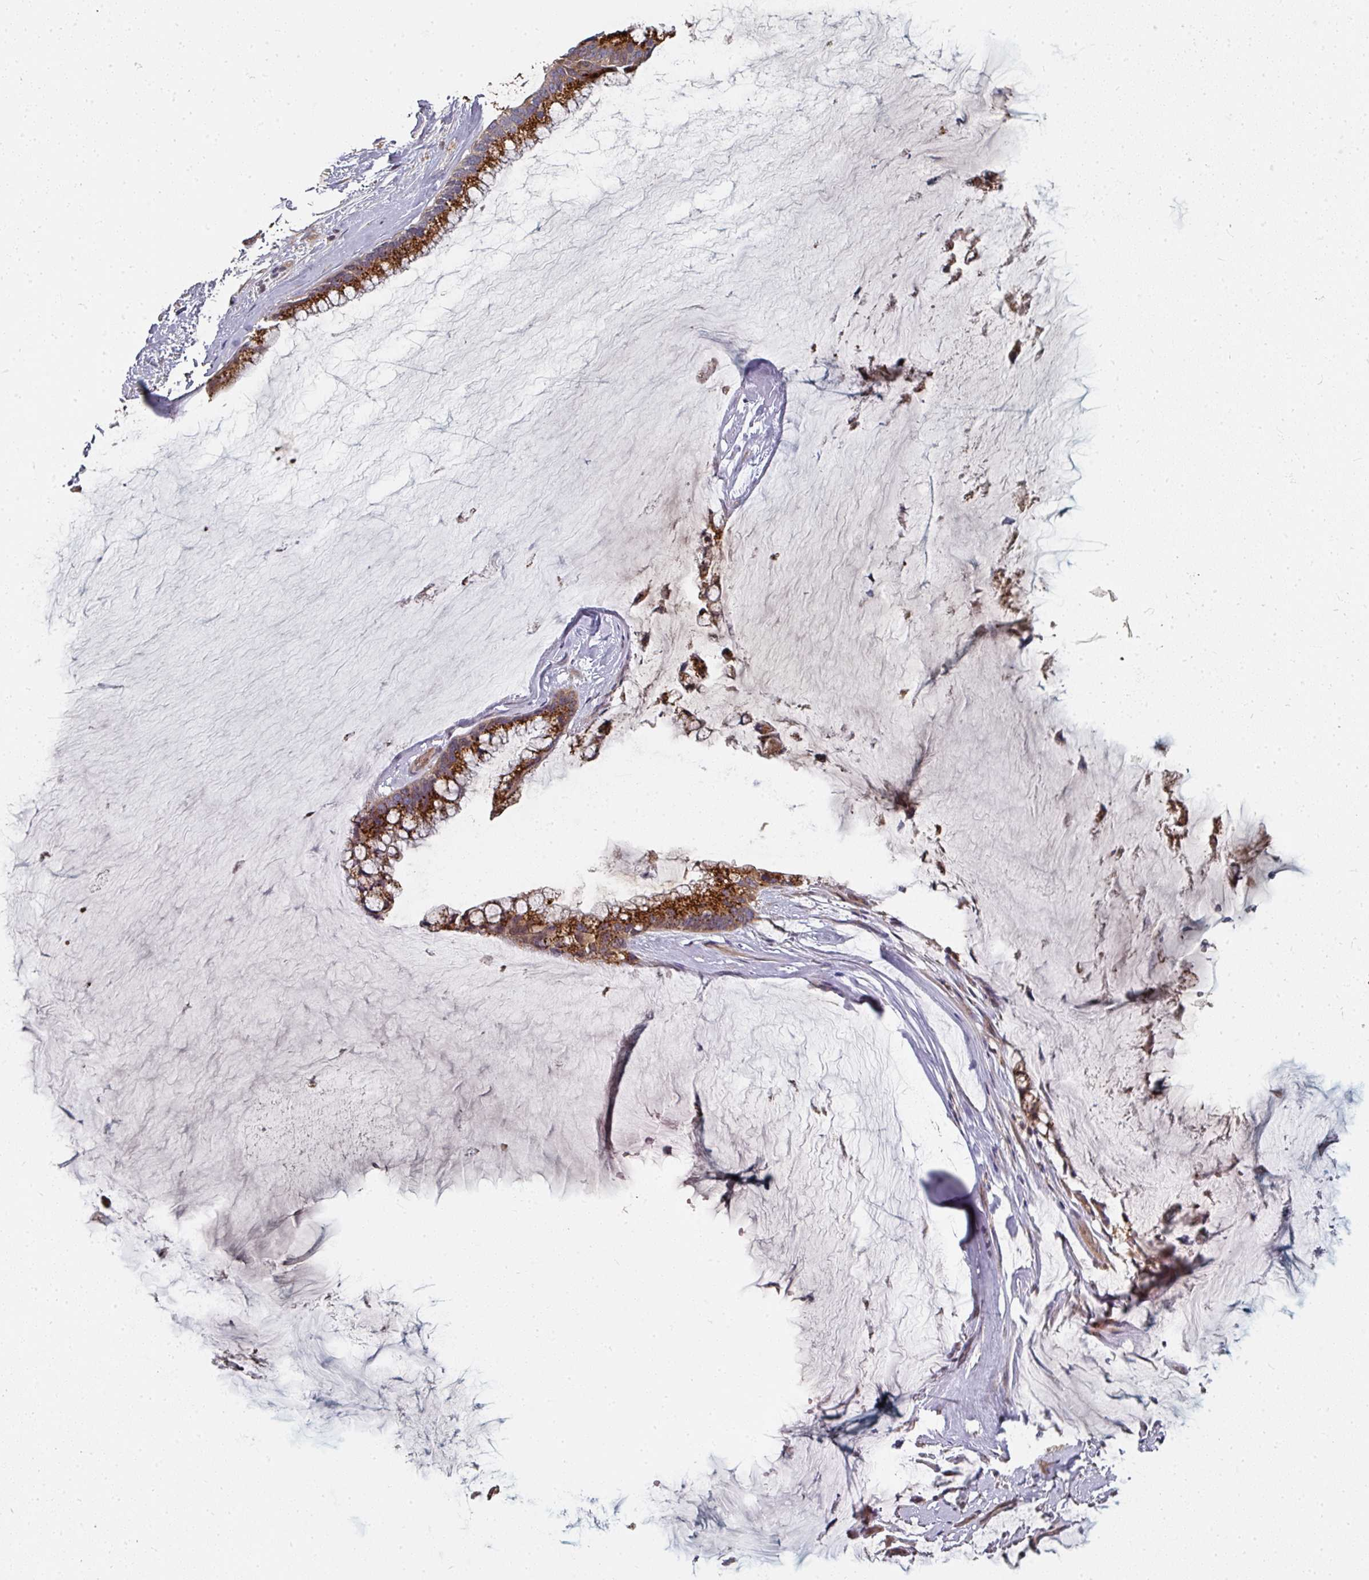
{"staining": {"intensity": "strong", "quantity": ">75%", "location": "cytoplasmic/membranous"}, "tissue": "ovarian cancer", "cell_type": "Tumor cells", "image_type": "cancer", "snomed": [{"axis": "morphology", "description": "Cystadenocarcinoma, mucinous, NOS"}, {"axis": "topography", "description": "Ovary"}], "caption": "Protein staining of ovarian cancer (mucinous cystadenocarcinoma) tissue displays strong cytoplasmic/membranous positivity in about >75% of tumor cells.", "gene": "EDEM2", "patient": {"sex": "female", "age": 39}}